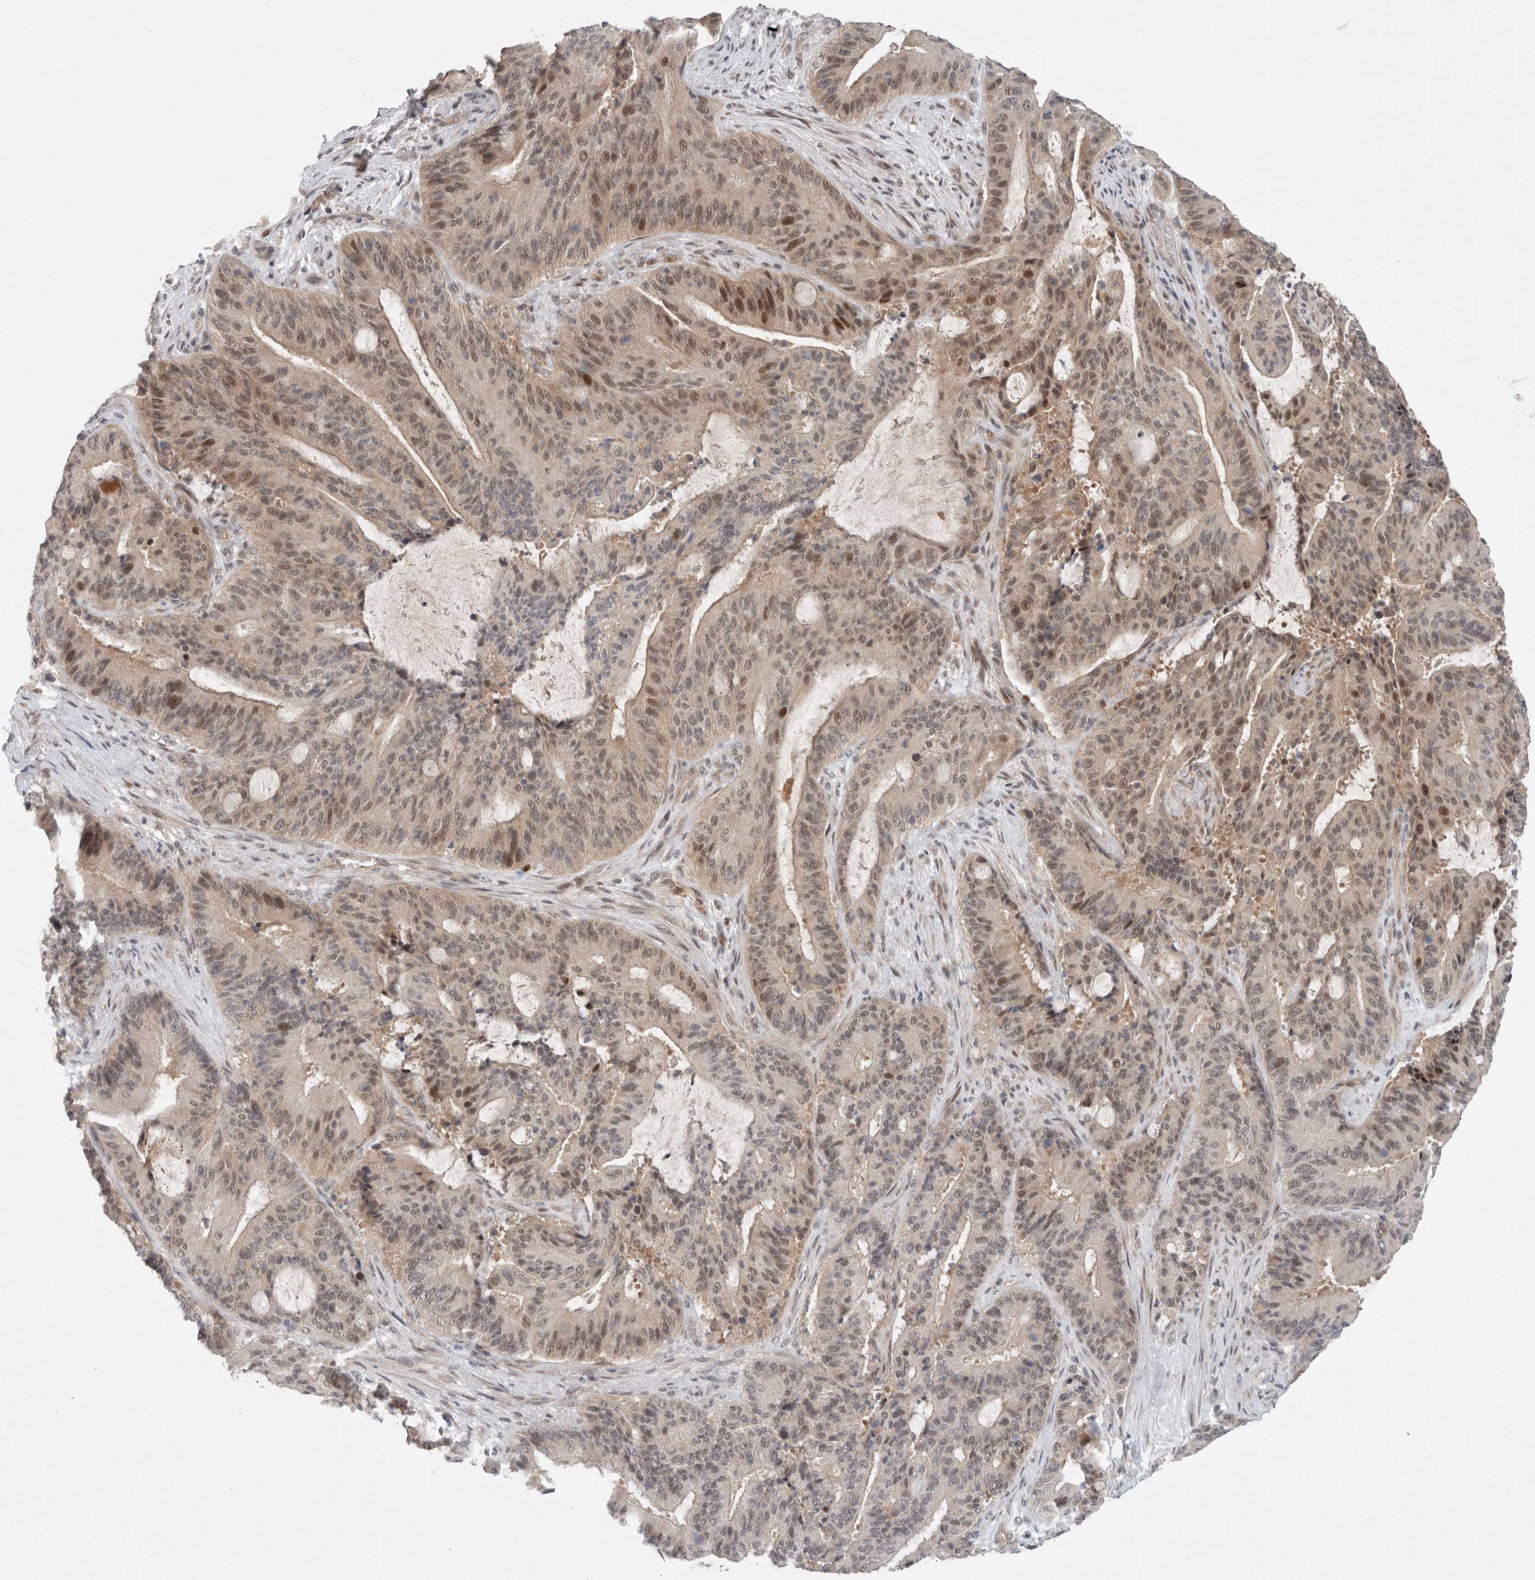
{"staining": {"intensity": "strong", "quantity": "<25%", "location": "nuclear"}, "tissue": "liver cancer", "cell_type": "Tumor cells", "image_type": "cancer", "snomed": [{"axis": "morphology", "description": "Normal tissue, NOS"}, {"axis": "morphology", "description": "Cholangiocarcinoma"}, {"axis": "topography", "description": "Liver"}, {"axis": "topography", "description": "Peripheral nerve tissue"}], "caption": "A medium amount of strong nuclear positivity is appreciated in about <25% of tumor cells in cholangiocarcinoma (liver) tissue.", "gene": "RASAL2", "patient": {"sex": "female", "age": 73}}